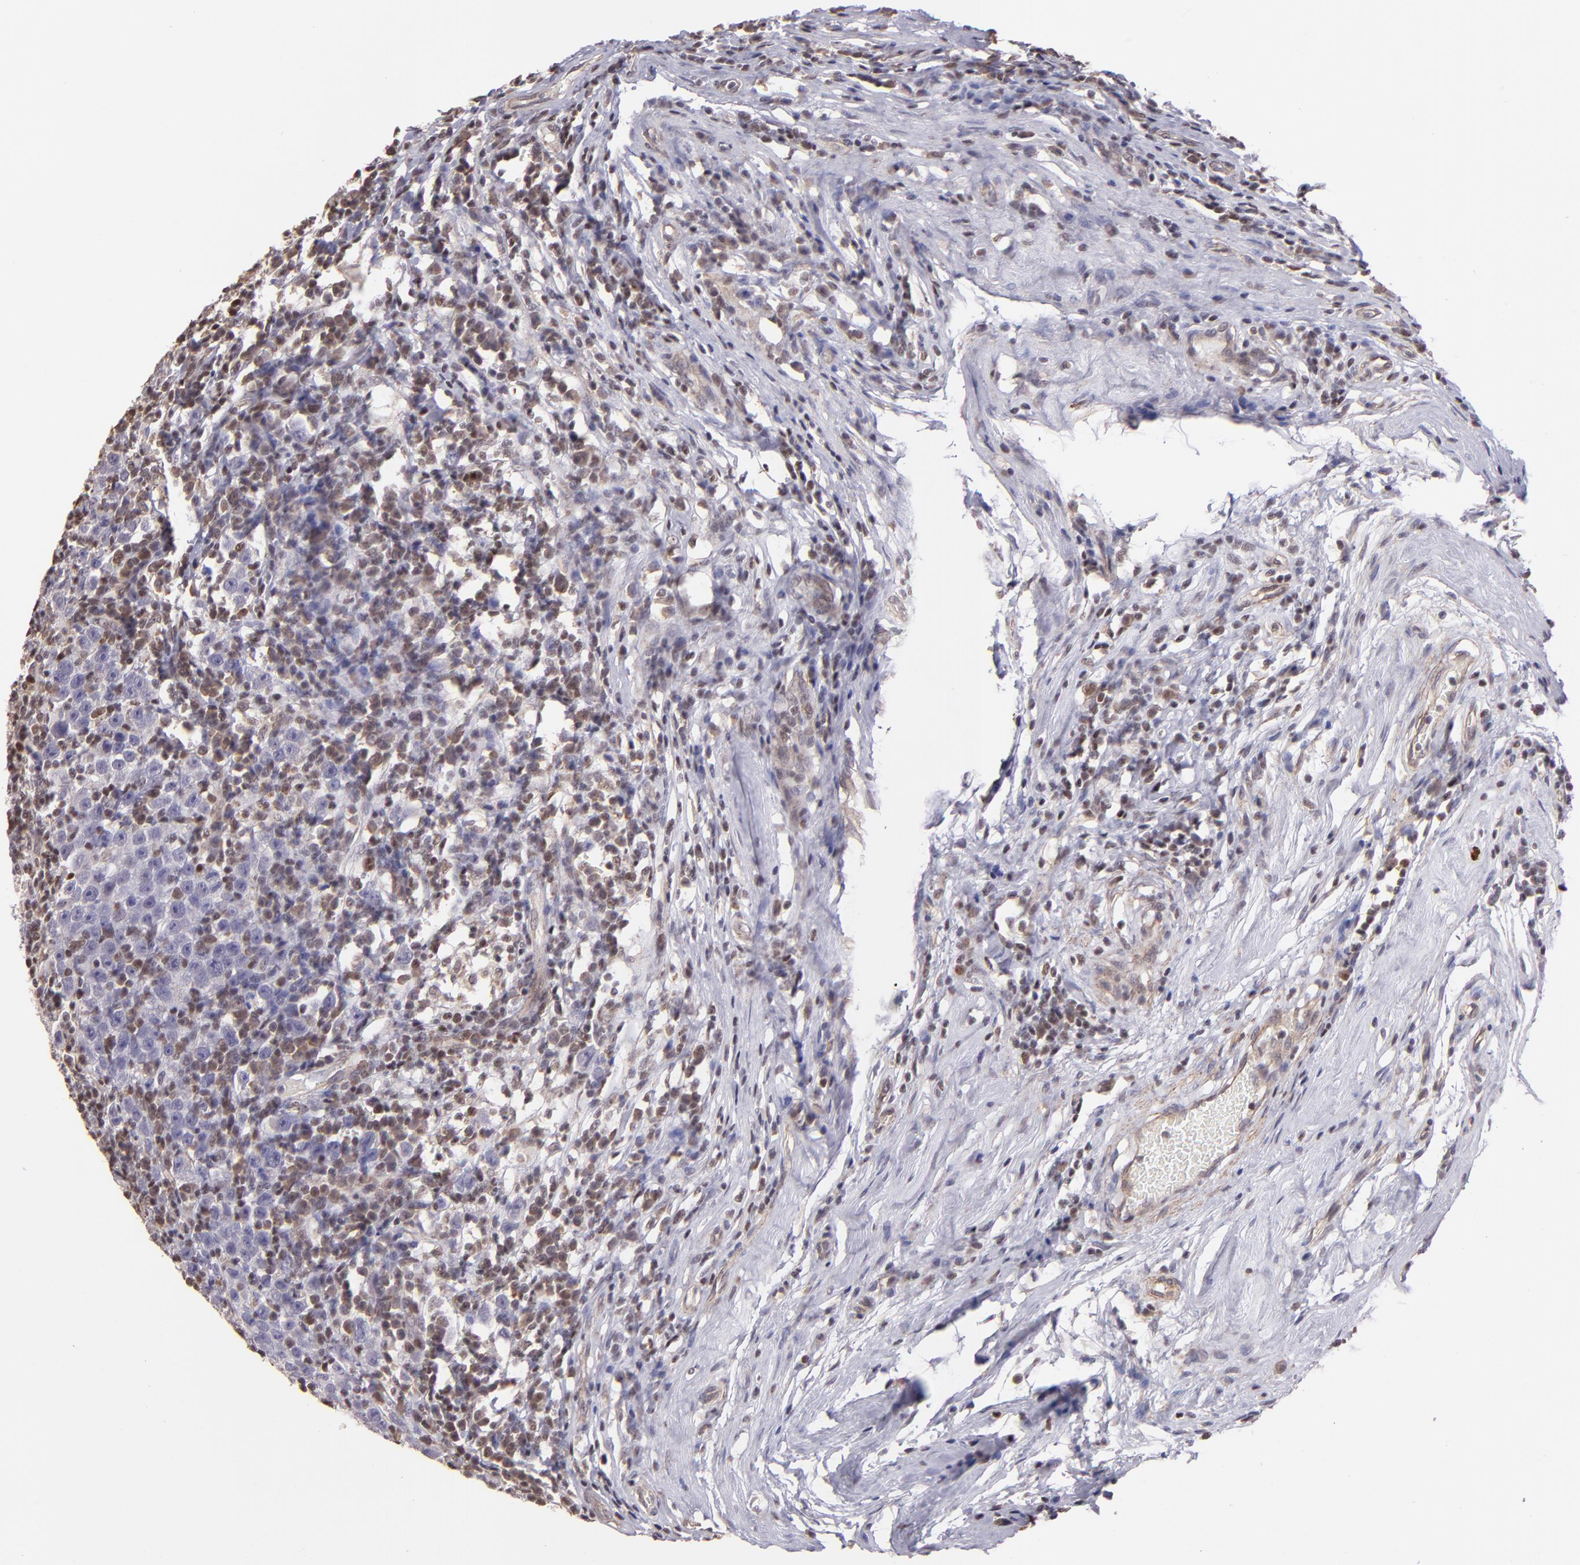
{"staining": {"intensity": "negative", "quantity": "none", "location": "none"}, "tissue": "testis cancer", "cell_type": "Tumor cells", "image_type": "cancer", "snomed": [{"axis": "morphology", "description": "Seminoma, NOS"}, {"axis": "topography", "description": "Testis"}], "caption": "High magnification brightfield microscopy of seminoma (testis) stained with DAB (3,3'-diaminobenzidine) (brown) and counterstained with hematoxylin (blue): tumor cells show no significant staining.", "gene": "ELF1", "patient": {"sex": "male", "age": 43}}